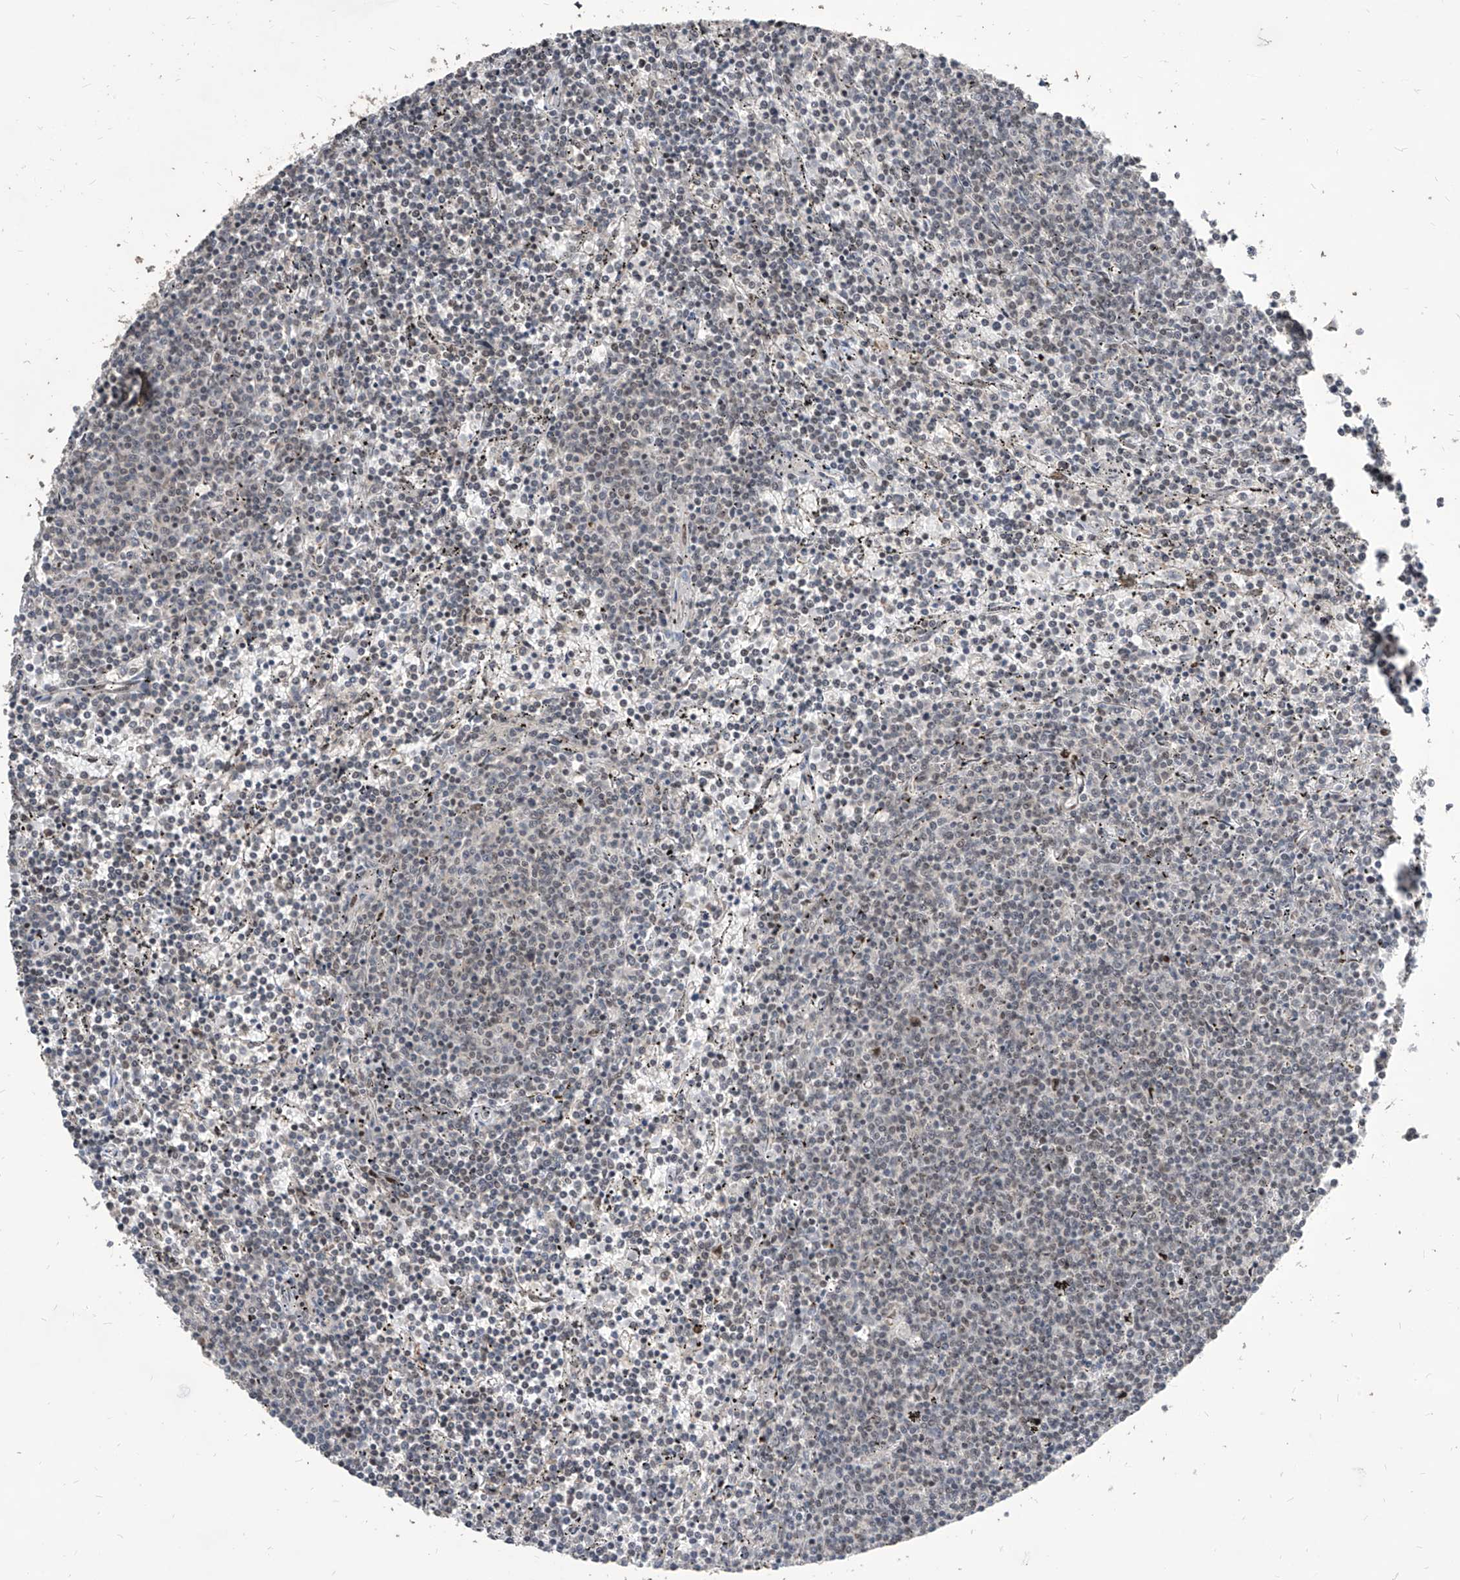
{"staining": {"intensity": "negative", "quantity": "none", "location": "none"}, "tissue": "lymphoma", "cell_type": "Tumor cells", "image_type": "cancer", "snomed": [{"axis": "morphology", "description": "Malignant lymphoma, non-Hodgkin's type, Low grade"}, {"axis": "topography", "description": "Spleen"}], "caption": "The photomicrograph displays no staining of tumor cells in lymphoma.", "gene": "IRF2", "patient": {"sex": "female", "age": 50}}